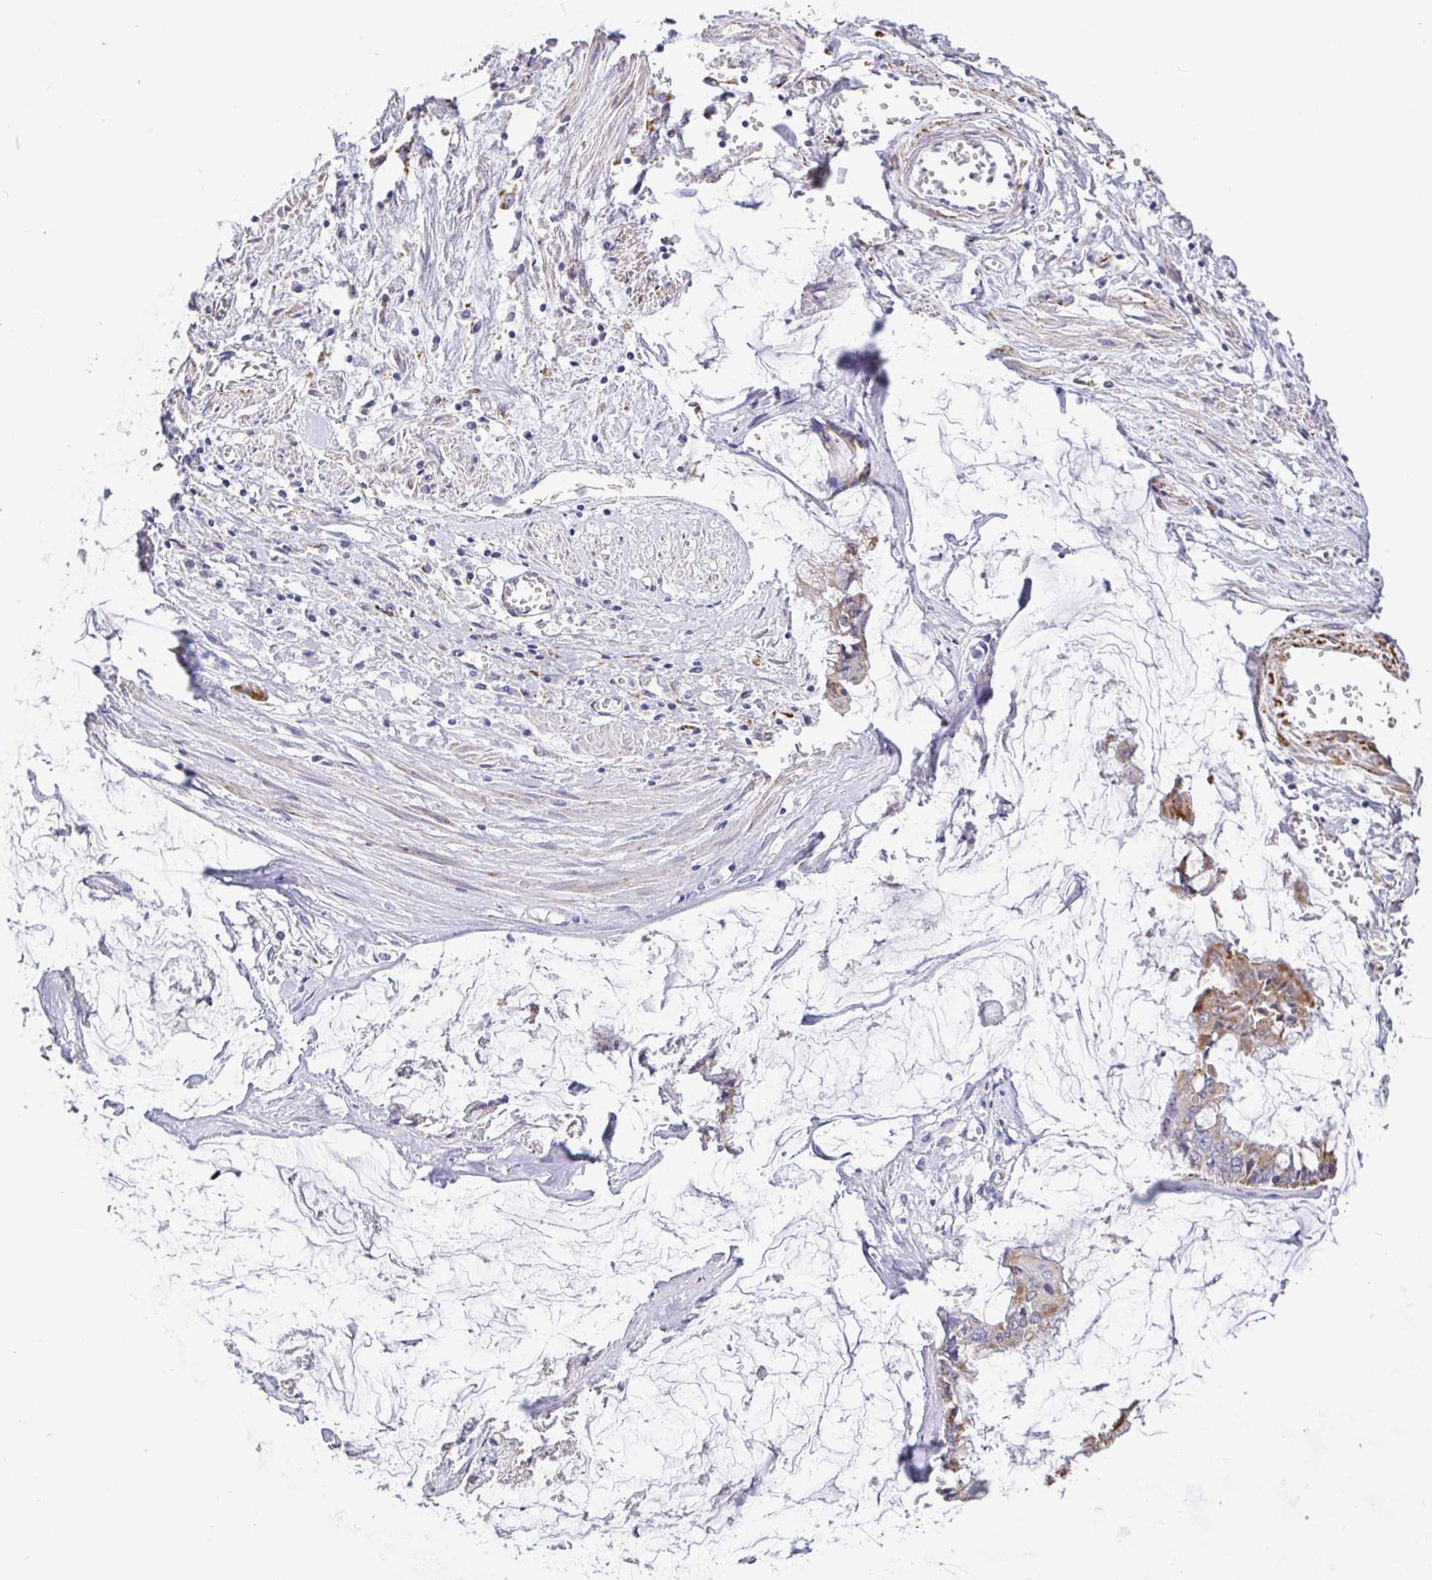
{"staining": {"intensity": "moderate", "quantity": "<25%", "location": "cytoplasmic/membranous"}, "tissue": "ovarian cancer", "cell_type": "Tumor cells", "image_type": "cancer", "snomed": [{"axis": "morphology", "description": "Cystadenocarcinoma, mucinous, NOS"}, {"axis": "topography", "description": "Ovary"}], "caption": "The micrograph reveals immunohistochemical staining of ovarian mucinous cystadenocarcinoma. There is moderate cytoplasmic/membranous expression is identified in approximately <25% of tumor cells.", "gene": "MAOA", "patient": {"sex": "female", "age": 90}}